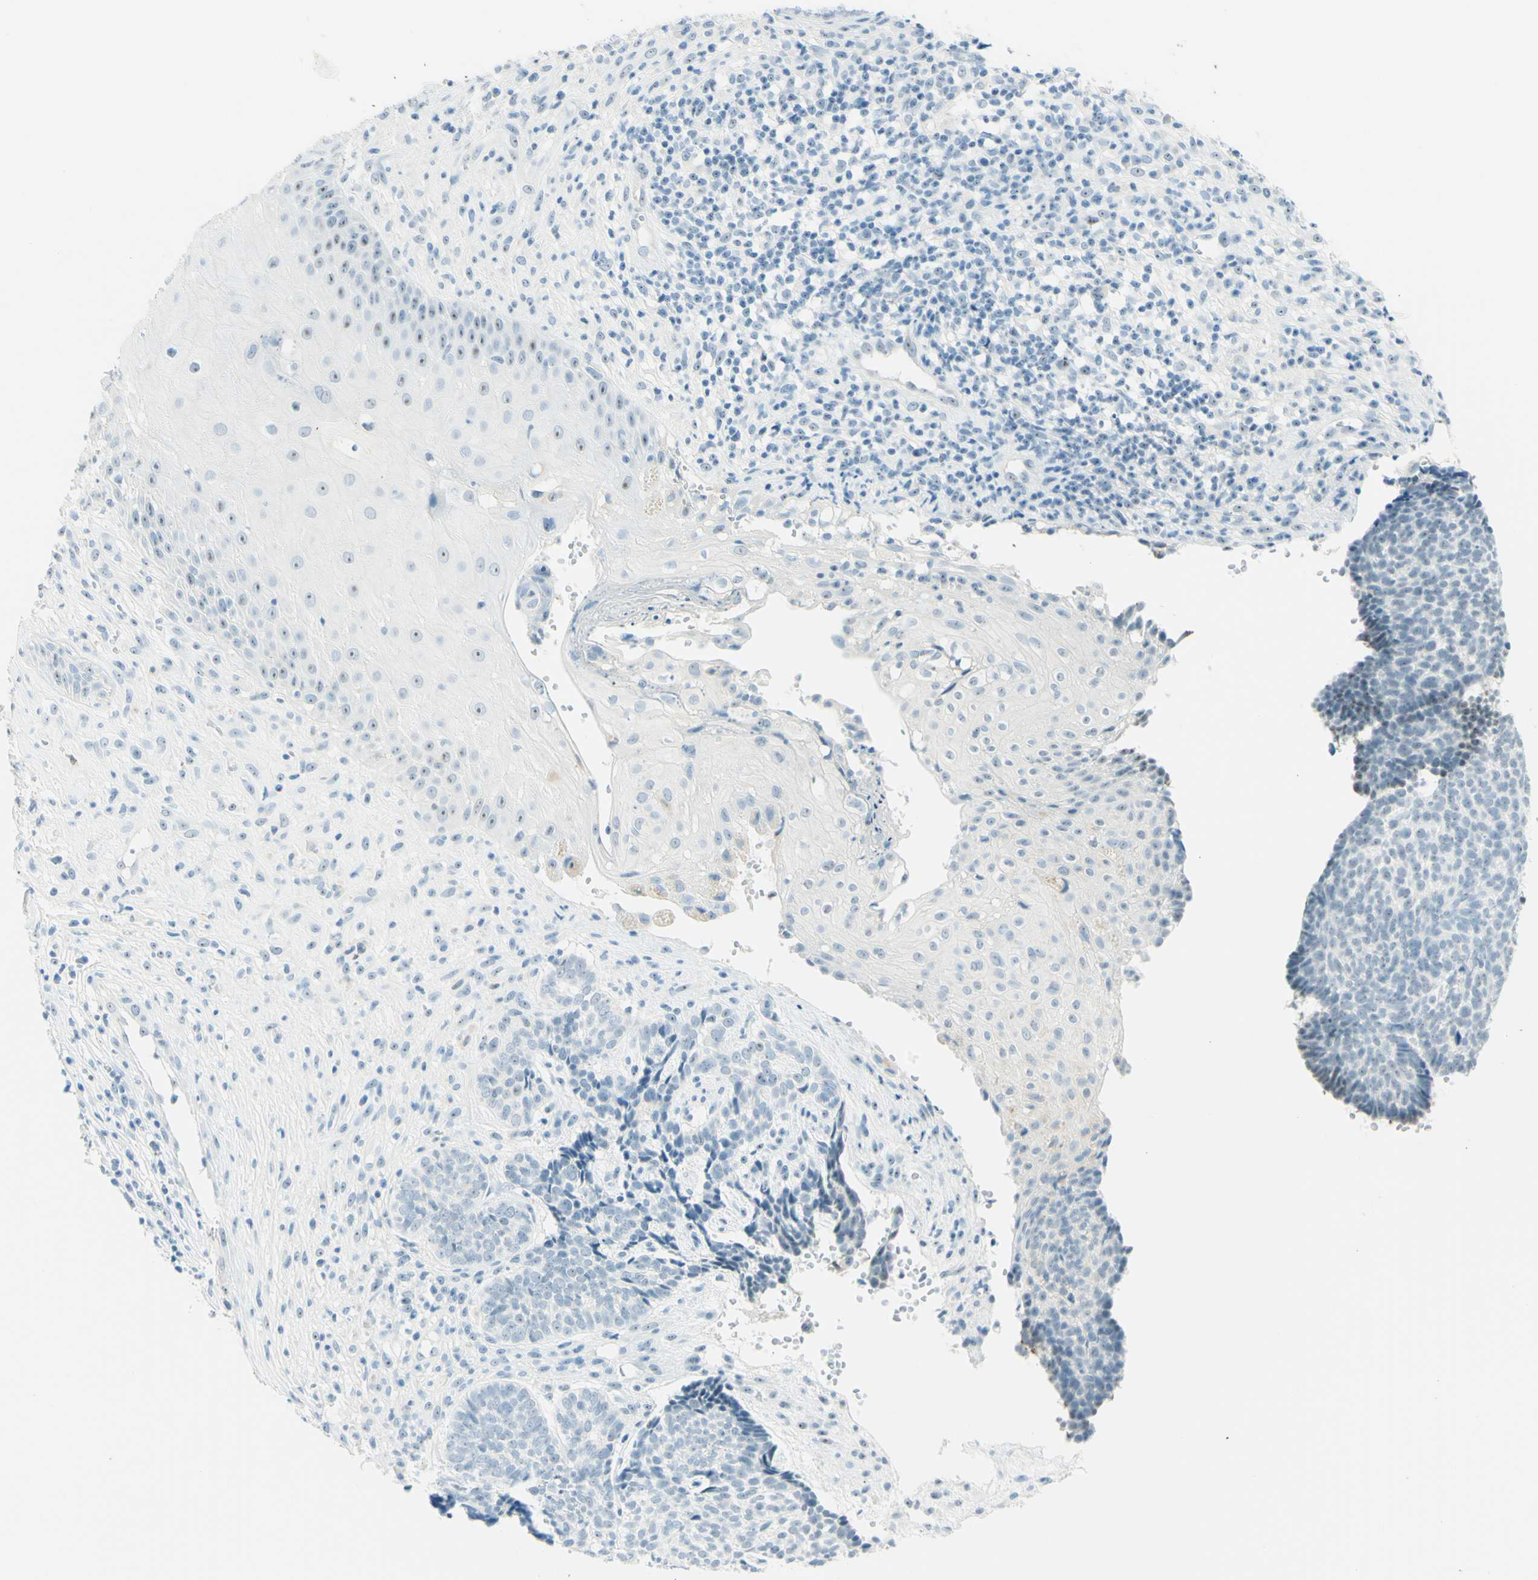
{"staining": {"intensity": "negative", "quantity": "none", "location": "none"}, "tissue": "skin cancer", "cell_type": "Tumor cells", "image_type": "cancer", "snomed": [{"axis": "morphology", "description": "Basal cell carcinoma"}, {"axis": "topography", "description": "Skin"}], "caption": "Skin basal cell carcinoma was stained to show a protein in brown. There is no significant staining in tumor cells.", "gene": "FMR1NB", "patient": {"sex": "male", "age": 84}}